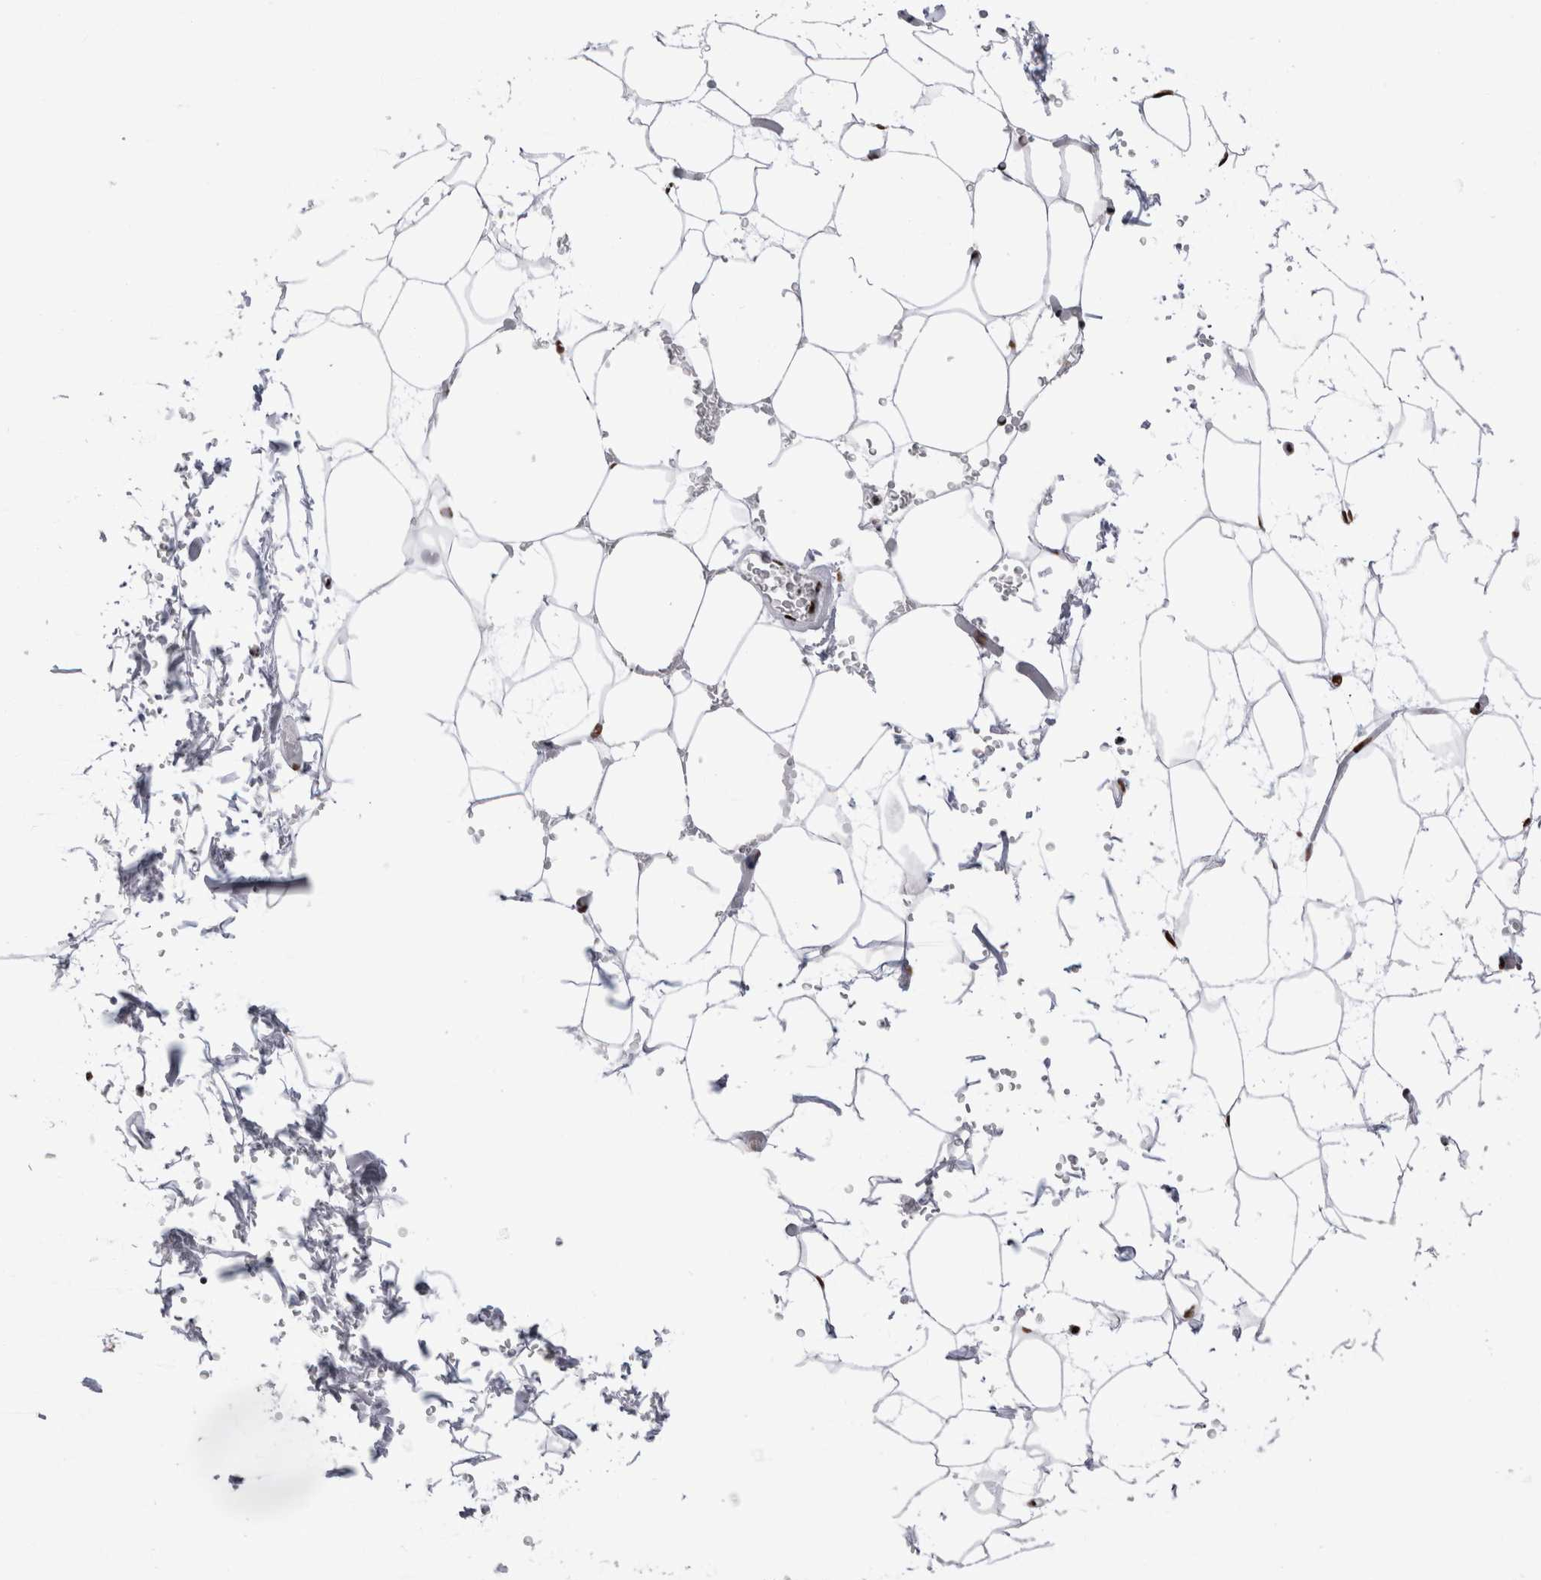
{"staining": {"intensity": "moderate", "quantity": "<25%", "location": "nuclear"}, "tissue": "adipose tissue", "cell_type": "Adipocytes", "image_type": "normal", "snomed": [{"axis": "morphology", "description": "Normal tissue, NOS"}, {"axis": "topography", "description": "Soft tissue"}], "caption": "Immunohistochemistry of benign human adipose tissue shows low levels of moderate nuclear staining in about <25% of adipocytes.", "gene": "RBM6", "patient": {"sex": "male", "age": 72}}